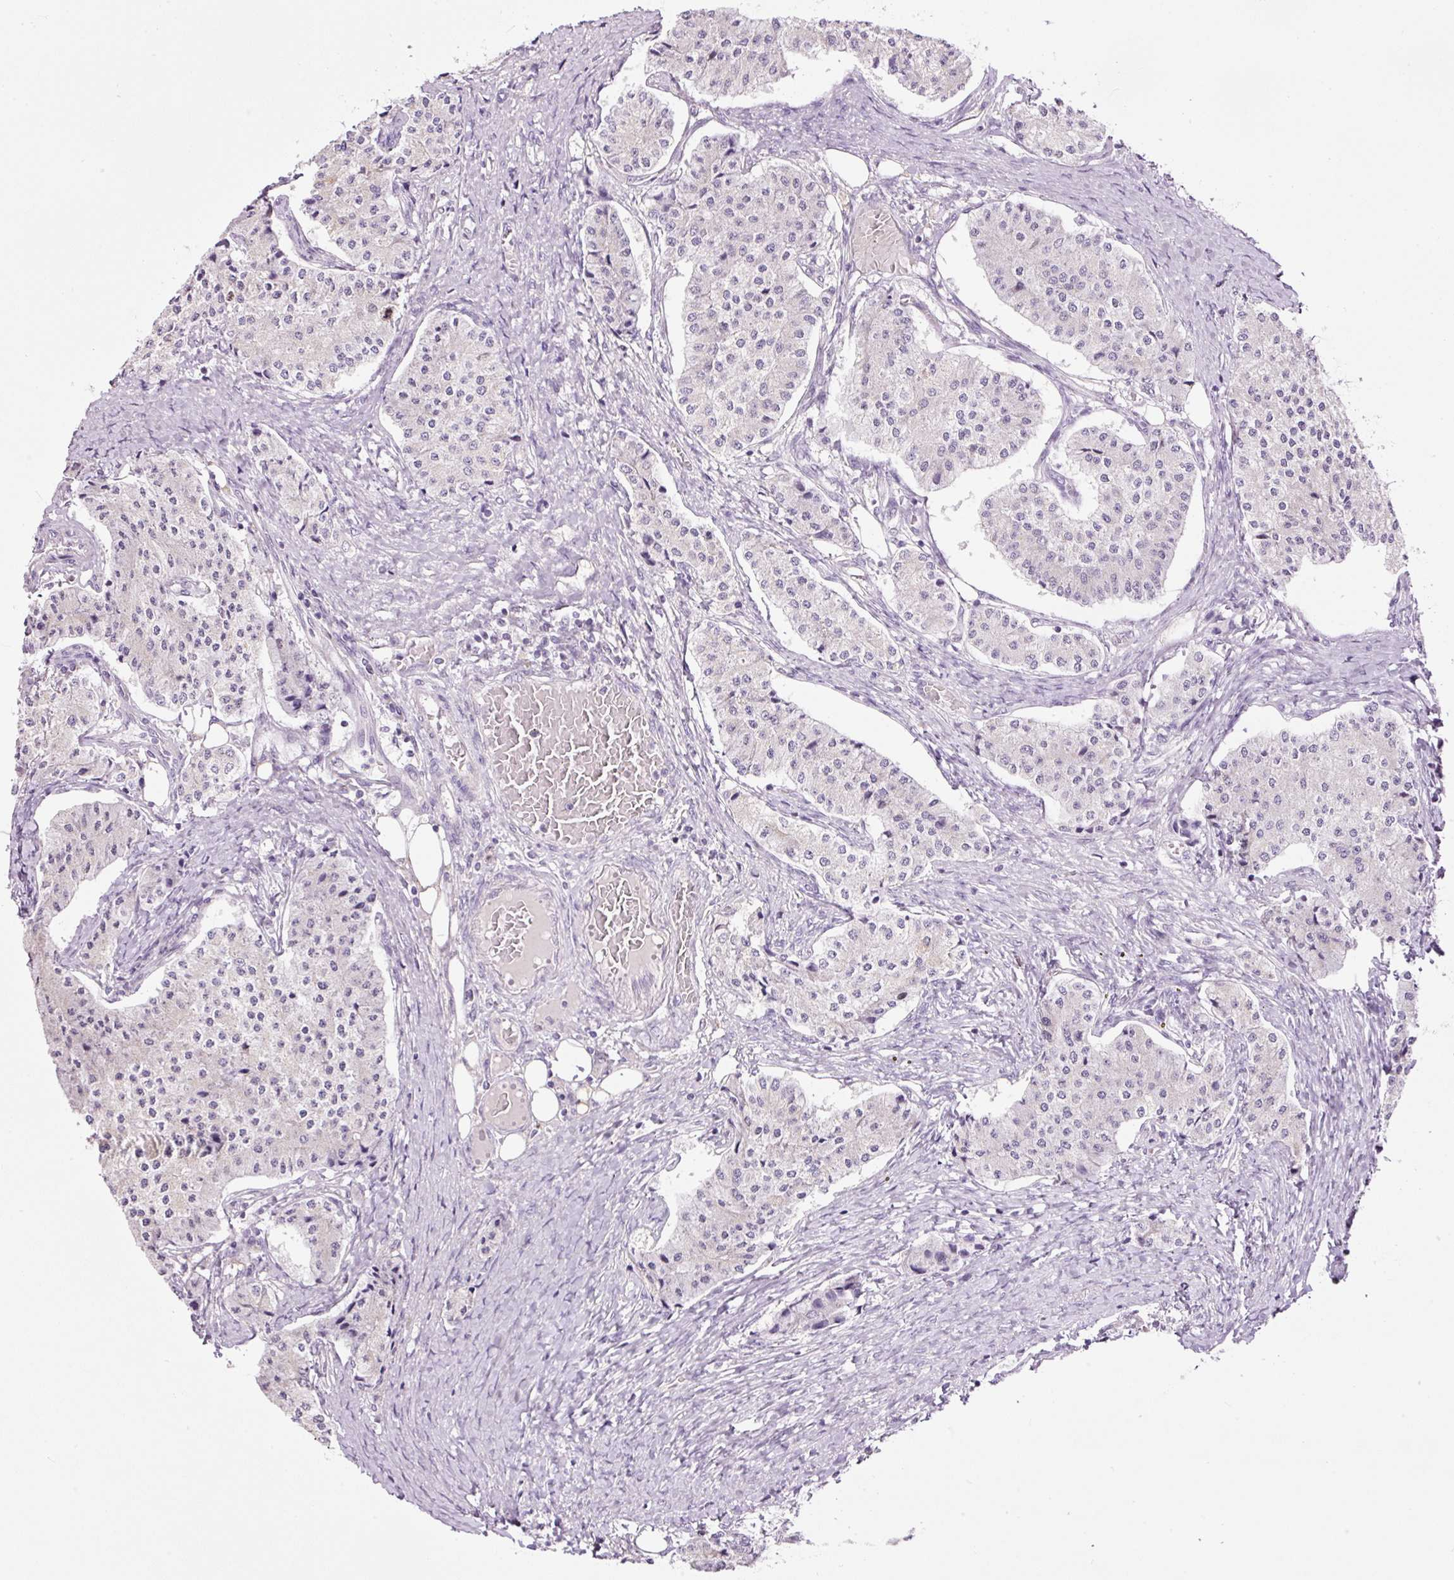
{"staining": {"intensity": "negative", "quantity": "none", "location": "none"}, "tissue": "carcinoid", "cell_type": "Tumor cells", "image_type": "cancer", "snomed": [{"axis": "morphology", "description": "Carcinoid, malignant, NOS"}, {"axis": "topography", "description": "Colon"}], "caption": "Tumor cells show no significant protein expression in carcinoid (malignant).", "gene": "KPNA2", "patient": {"sex": "female", "age": 52}}